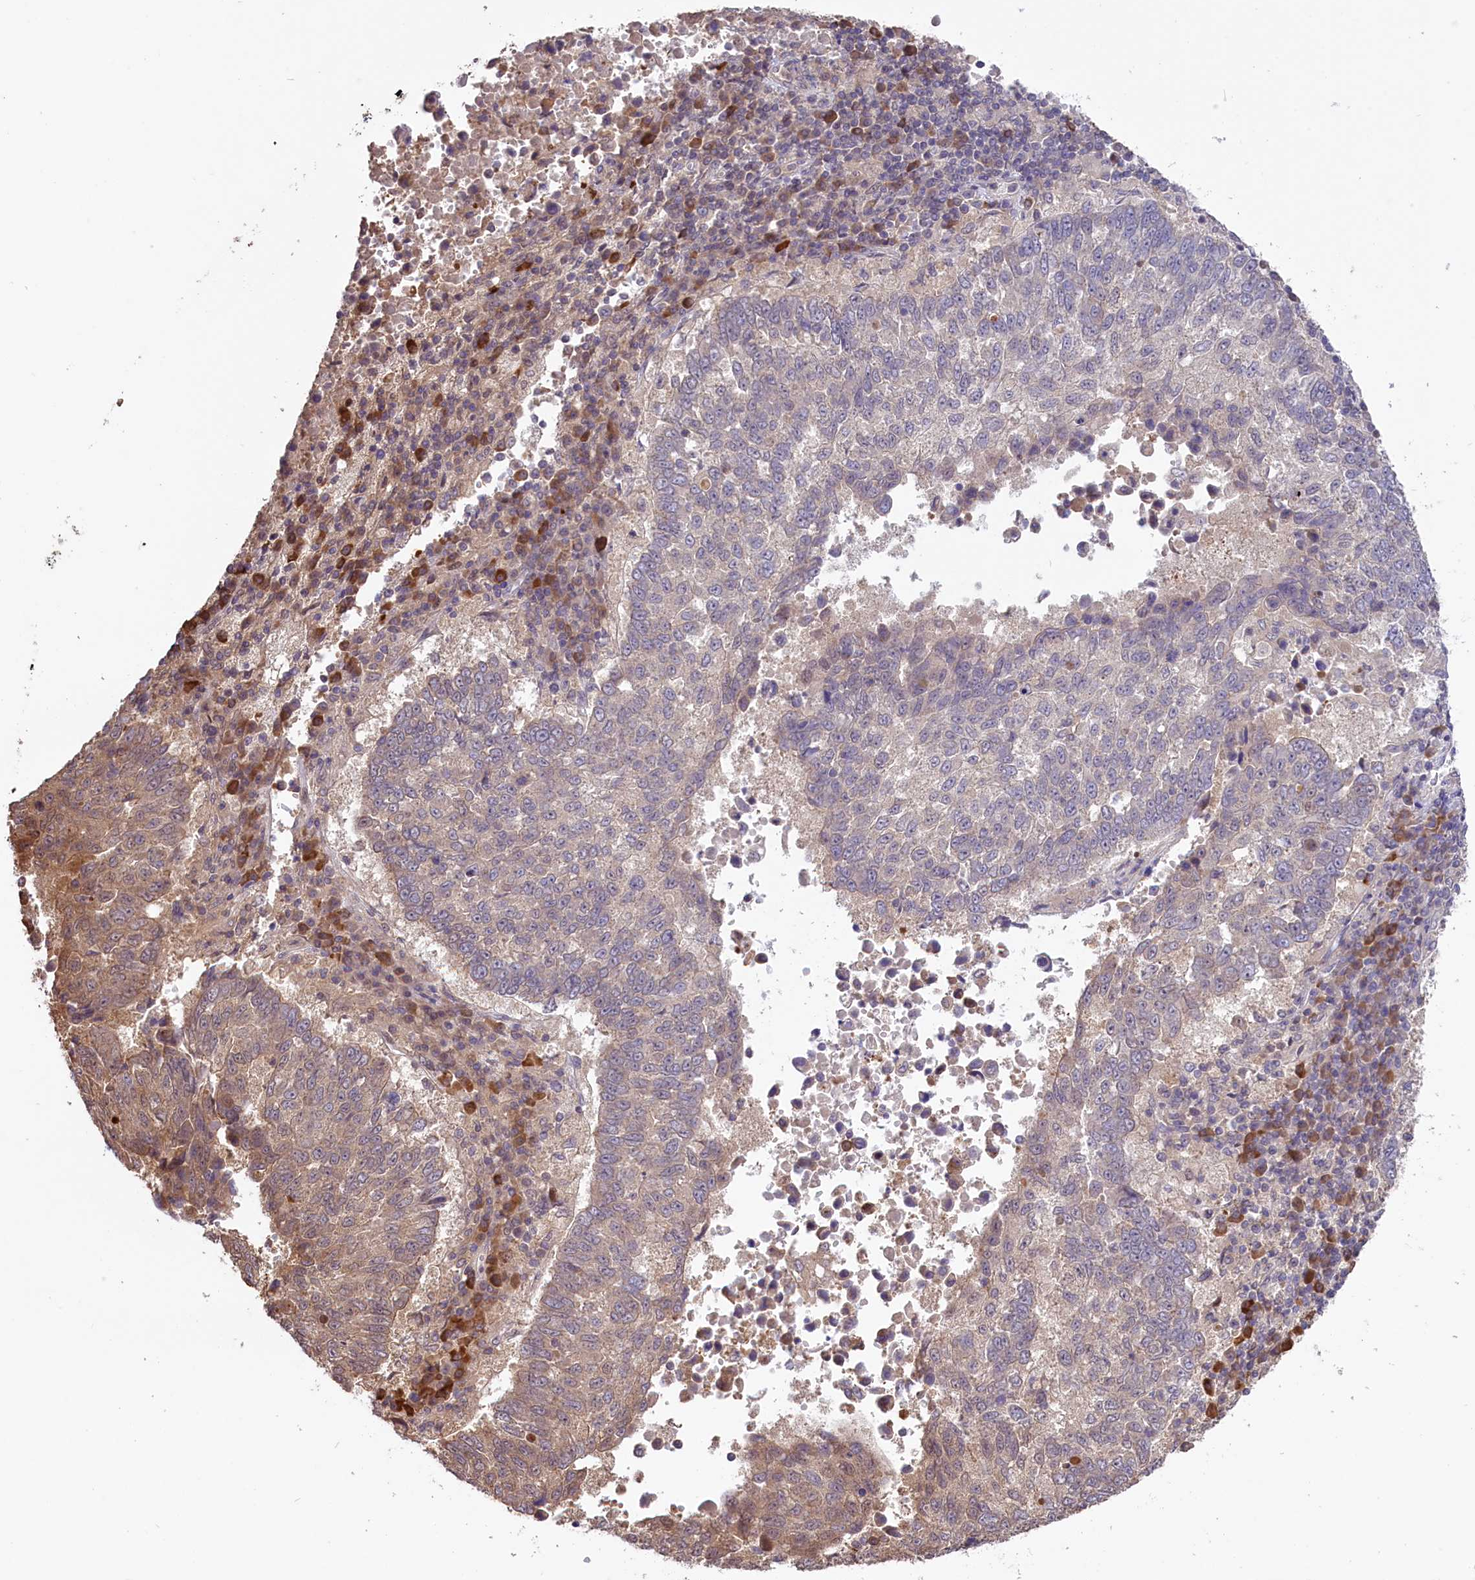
{"staining": {"intensity": "weak", "quantity": "<25%", "location": "cytoplasmic/membranous"}, "tissue": "lung cancer", "cell_type": "Tumor cells", "image_type": "cancer", "snomed": [{"axis": "morphology", "description": "Squamous cell carcinoma, NOS"}, {"axis": "topography", "description": "Lung"}], "caption": "High power microscopy photomicrograph of an IHC image of lung cancer (squamous cell carcinoma), revealing no significant staining in tumor cells. (DAB immunohistochemistry (IHC) visualized using brightfield microscopy, high magnification).", "gene": "RIC8A", "patient": {"sex": "male", "age": 73}}